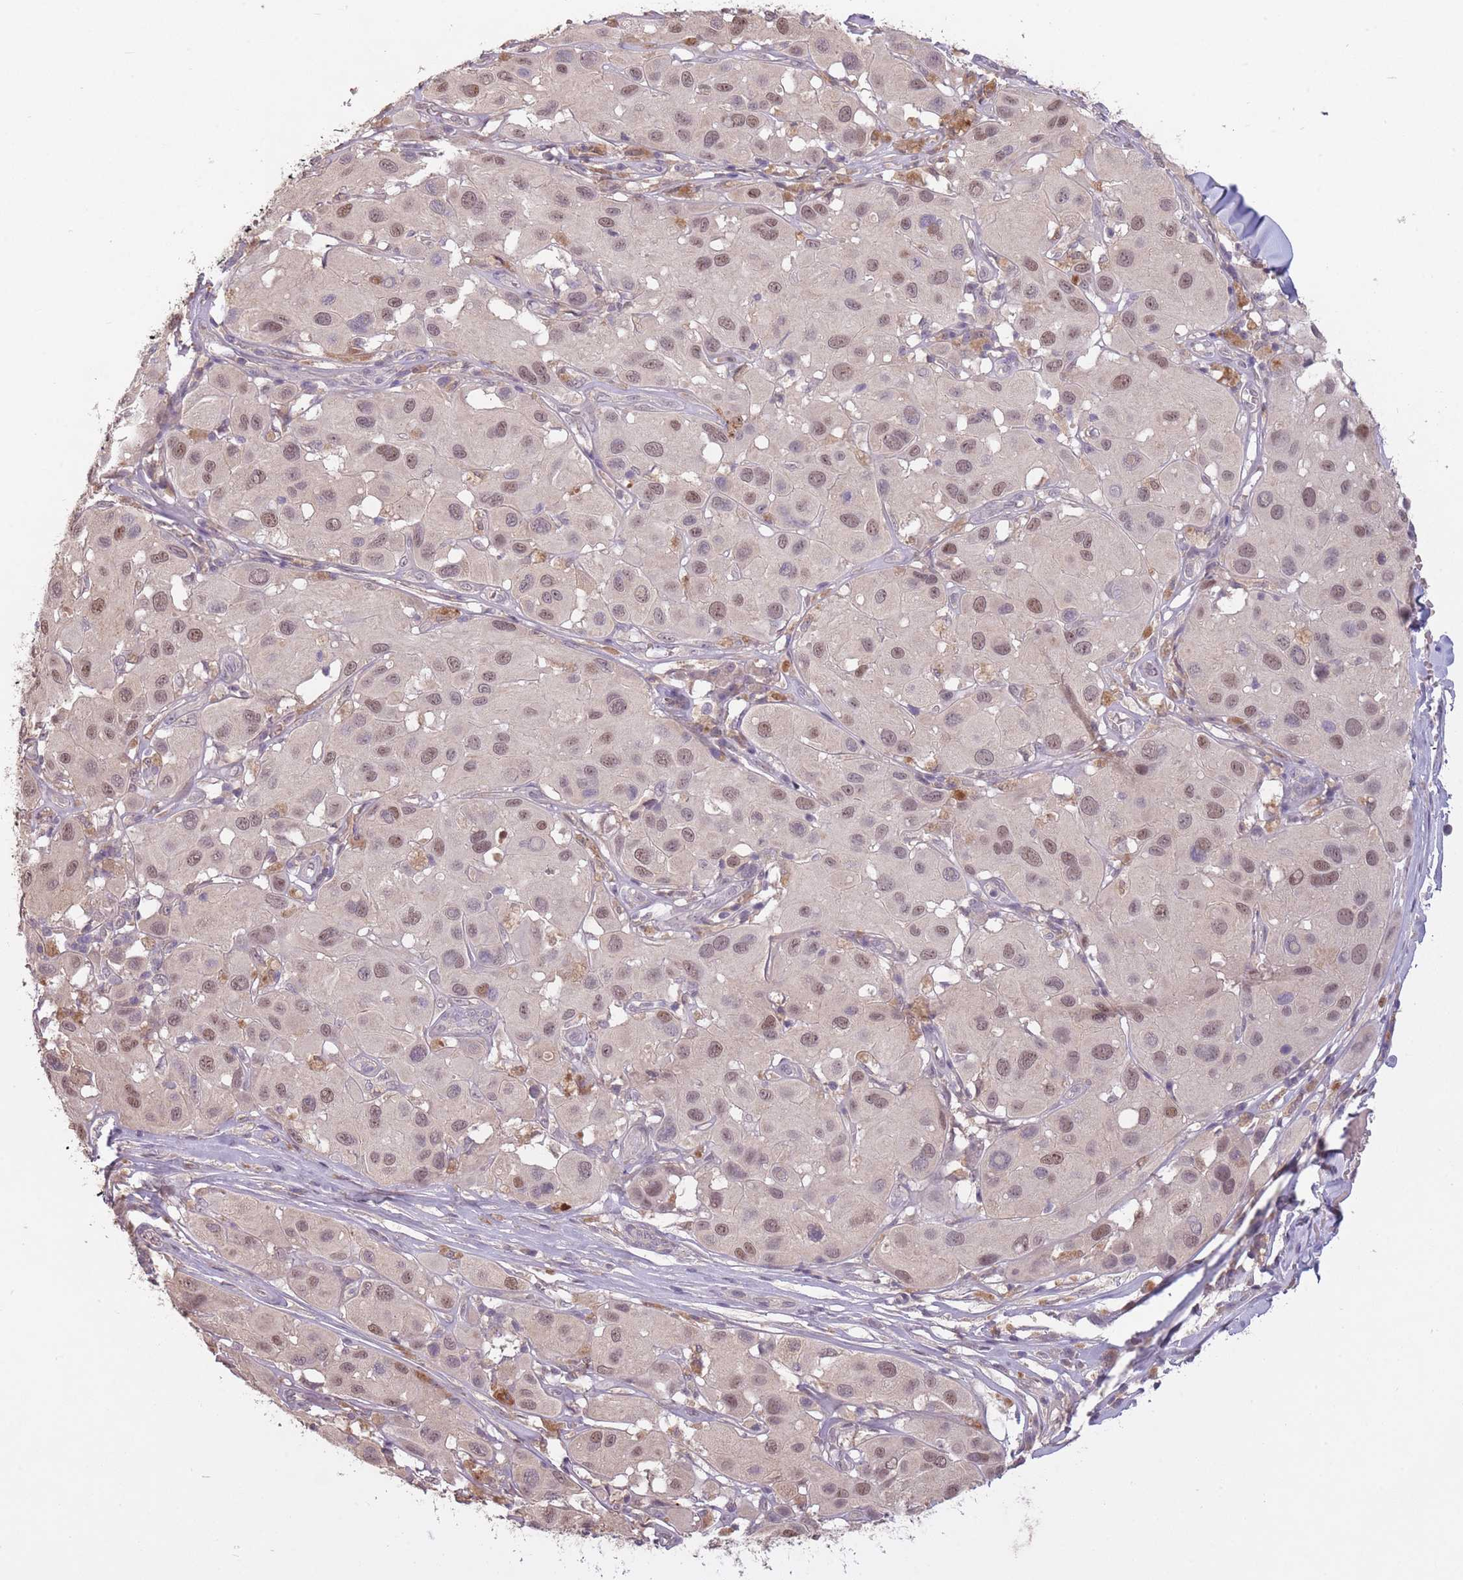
{"staining": {"intensity": "moderate", "quantity": "25%-75%", "location": "nuclear"}, "tissue": "melanoma", "cell_type": "Tumor cells", "image_type": "cancer", "snomed": [{"axis": "morphology", "description": "Malignant melanoma, Metastatic site"}, {"axis": "topography", "description": "Skin"}], "caption": "Immunohistochemistry (IHC) photomicrograph of neoplastic tissue: malignant melanoma (metastatic site) stained using immunohistochemistry demonstrates medium levels of moderate protein expression localized specifically in the nuclear of tumor cells, appearing as a nuclear brown color.", "gene": "LRATD2", "patient": {"sex": "male", "age": 41}}